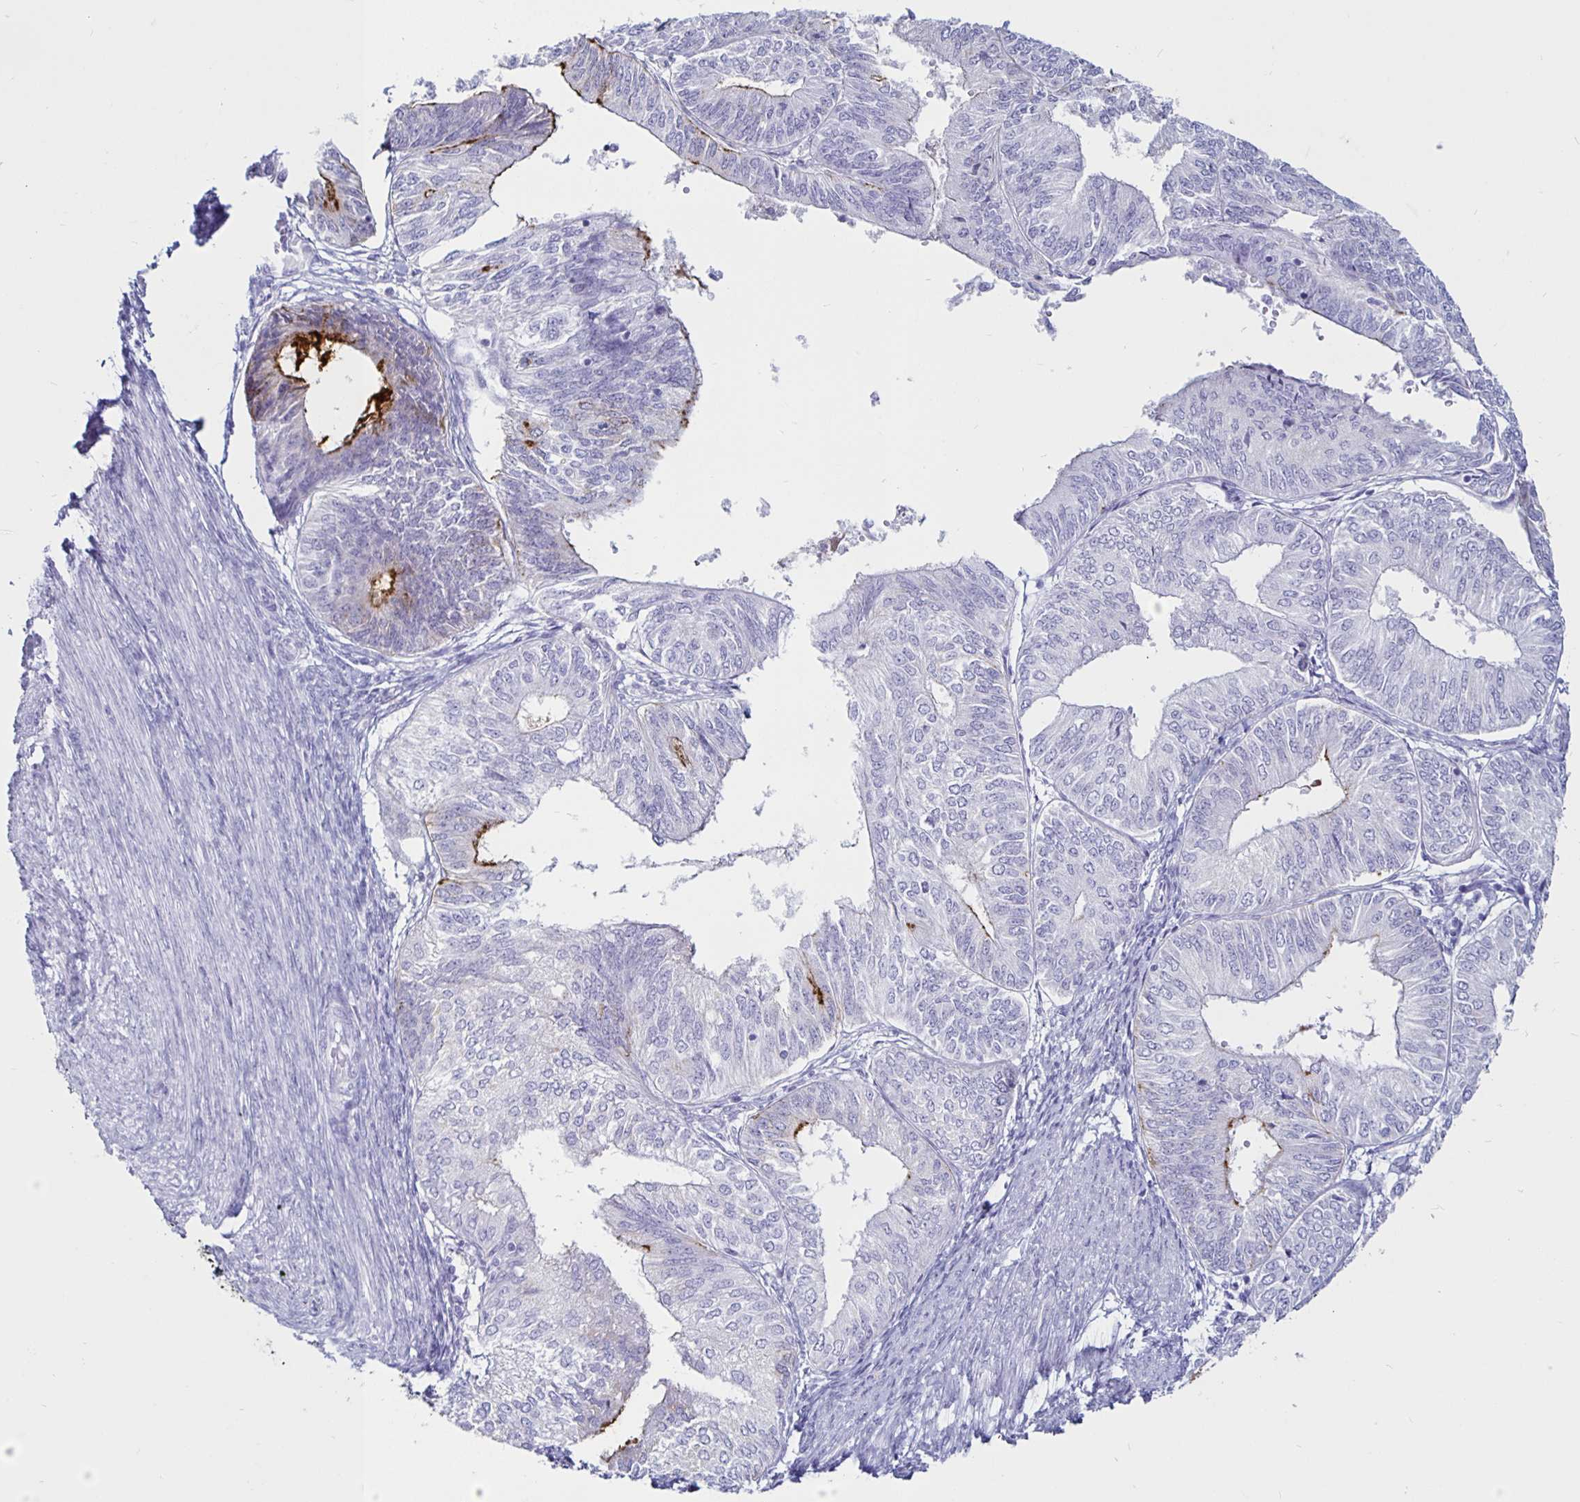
{"staining": {"intensity": "weak", "quantity": "<25%", "location": "cytoplasmic/membranous"}, "tissue": "endometrial cancer", "cell_type": "Tumor cells", "image_type": "cancer", "snomed": [{"axis": "morphology", "description": "Adenocarcinoma, NOS"}, {"axis": "topography", "description": "Endometrium"}], "caption": "Protein analysis of adenocarcinoma (endometrial) reveals no significant expression in tumor cells.", "gene": "TIMP1", "patient": {"sex": "female", "age": 58}}